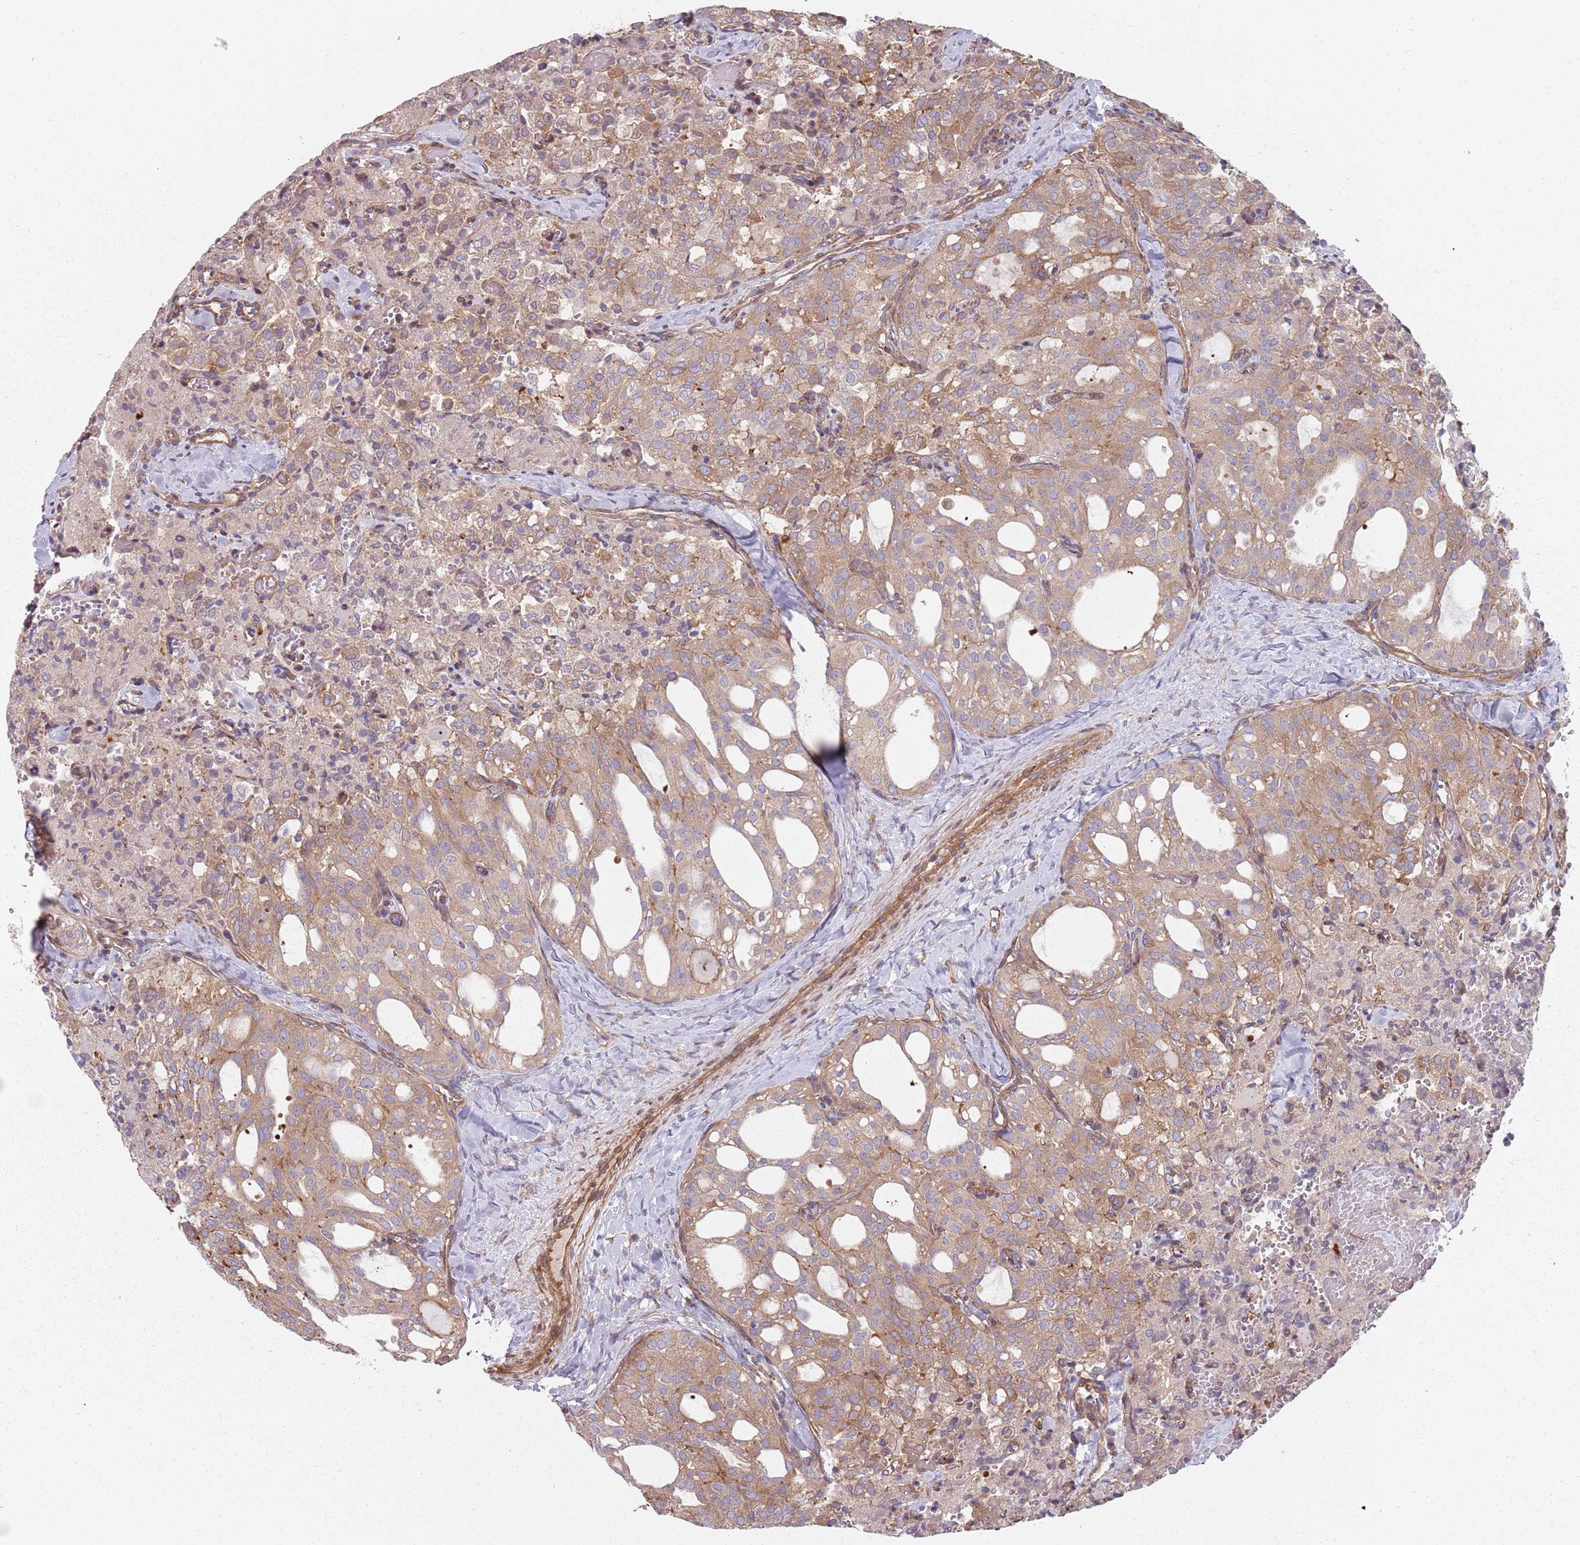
{"staining": {"intensity": "moderate", "quantity": "25%-75%", "location": "cytoplasmic/membranous"}, "tissue": "thyroid cancer", "cell_type": "Tumor cells", "image_type": "cancer", "snomed": [{"axis": "morphology", "description": "Follicular adenoma carcinoma, NOS"}, {"axis": "topography", "description": "Thyroid gland"}], "caption": "High-power microscopy captured an immunohistochemistry micrograph of thyroid follicular adenoma carcinoma, revealing moderate cytoplasmic/membranous expression in approximately 25%-75% of tumor cells. (Stains: DAB in brown, nuclei in blue, Microscopy: brightfield microscopy at high magnification).", "gene": "SPDL1", "patient": {"sex": "male", "age": 75}}